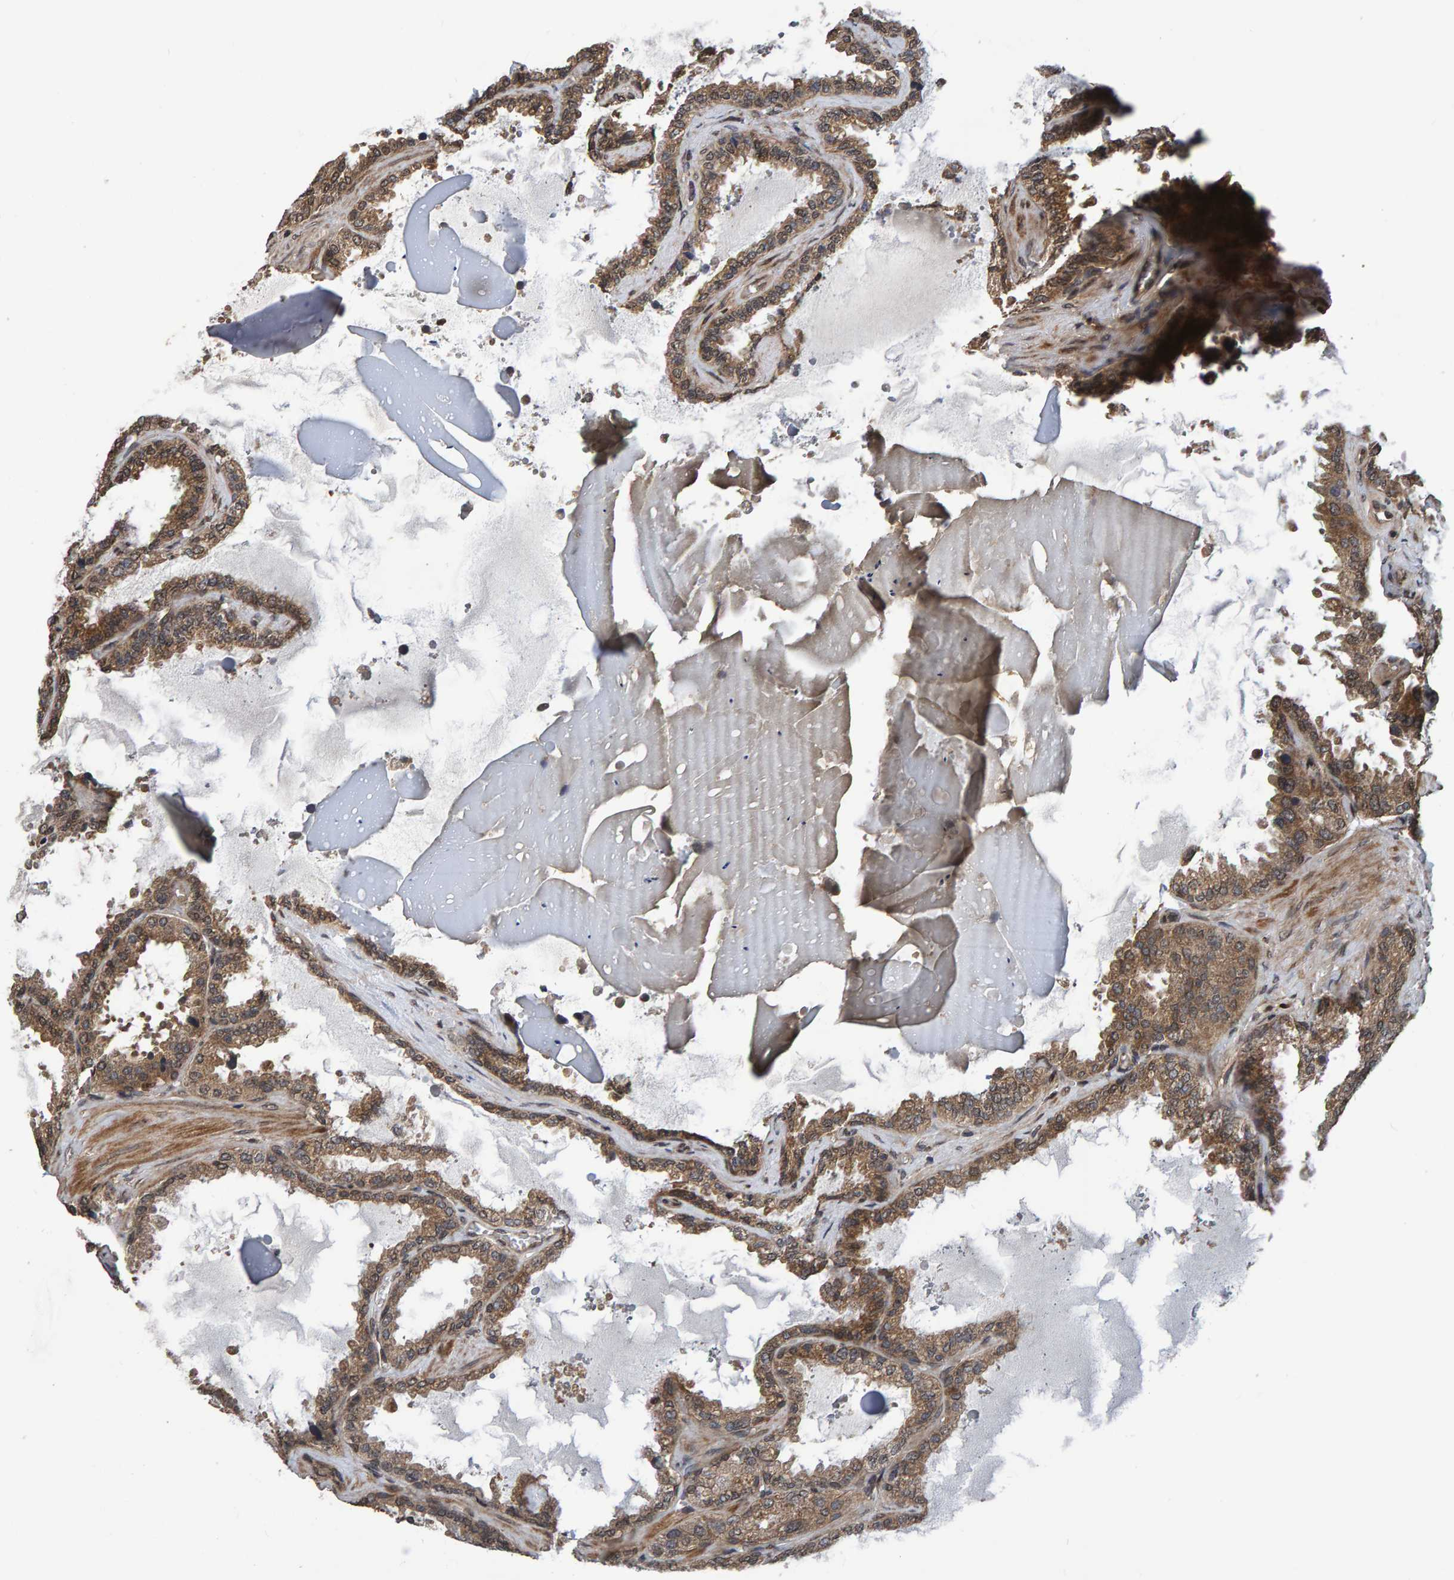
{"staining": {"intensity": "moderate", "quantity": ">75%", "location": "cytoplasmic/membranous"}, "tissue": "seminal vesicle", "cell_type": "Glandular cells", "image_type": "normal", "snomed": [{"axis": "morphology", "description": "Normal tissue, NOS"}, {"axis": "topography", "description": "Seminal veicle"}], "caption": "High-magnification brightfield microscopy of normal seminal vesicle stained with DAB (brown) and counterstained with hematoxylin (blue). glandular cells exhibit moderate cytoplasmic/membranous expression is identified in approximately>75% of cells.", "gene": "GAB2", "patient": {"sex": "male", "age": 46}}